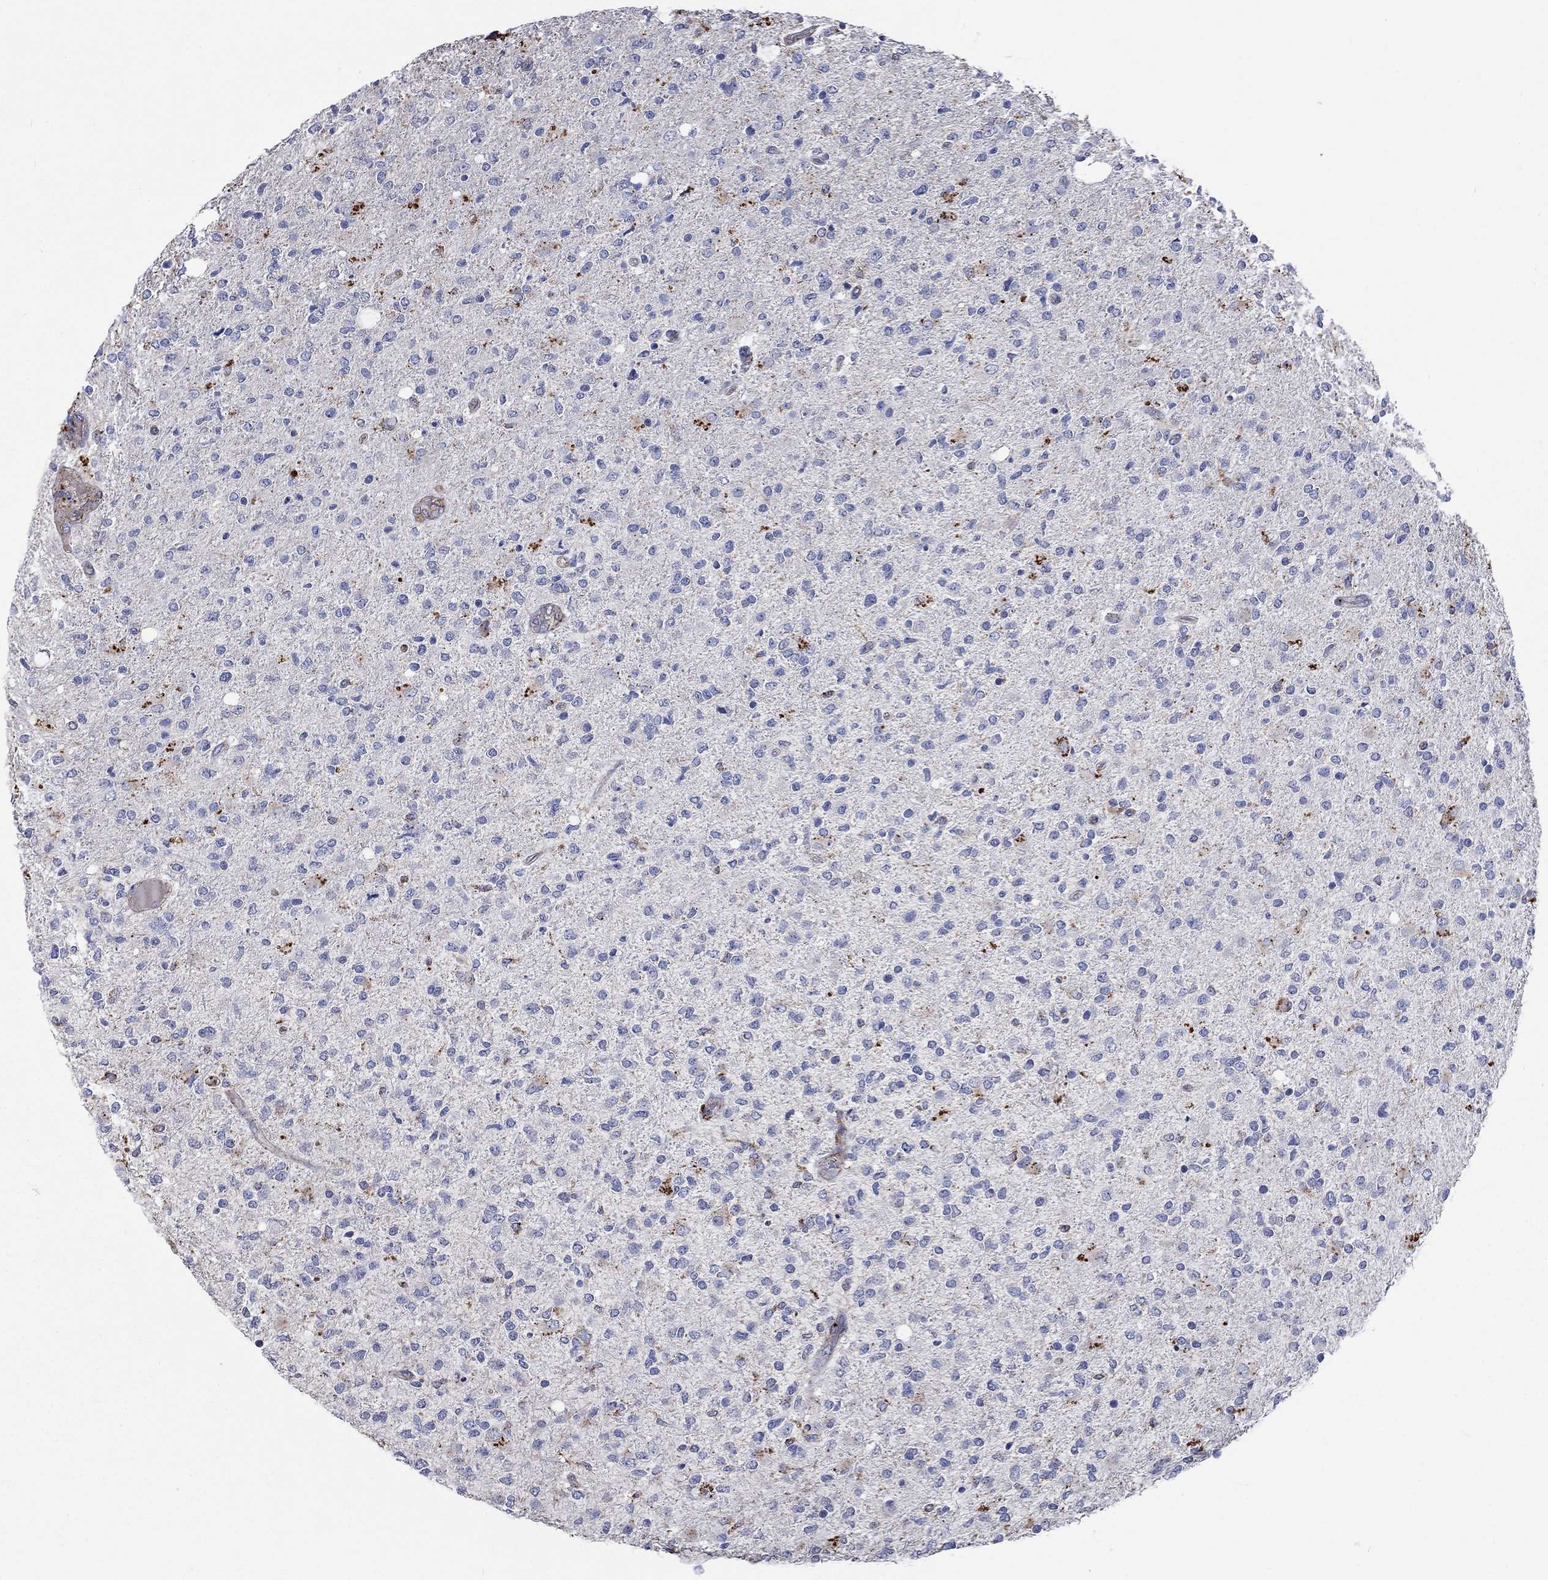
{"staining": {"intensity": "strong", "quantity": "<25%", "location": "cytoplasmic/membranous"}, "tissue": "glioma", "cell_type": "Tumor cells", "image_type": "cancer", "snomed": [{"axis": "morphology", "description": "Glioma, malignant, High grade"}, {"axis": "topography", "description": "Cerebral cortex"}], "caption": "Protein expression analysis of malignant glioma (high-grade) exhibits strong cytoplasmic/membranous staining in about <25% of tumor cells.", "gene": "CTSB", "patient": {"sex": "male", "age": 70}}